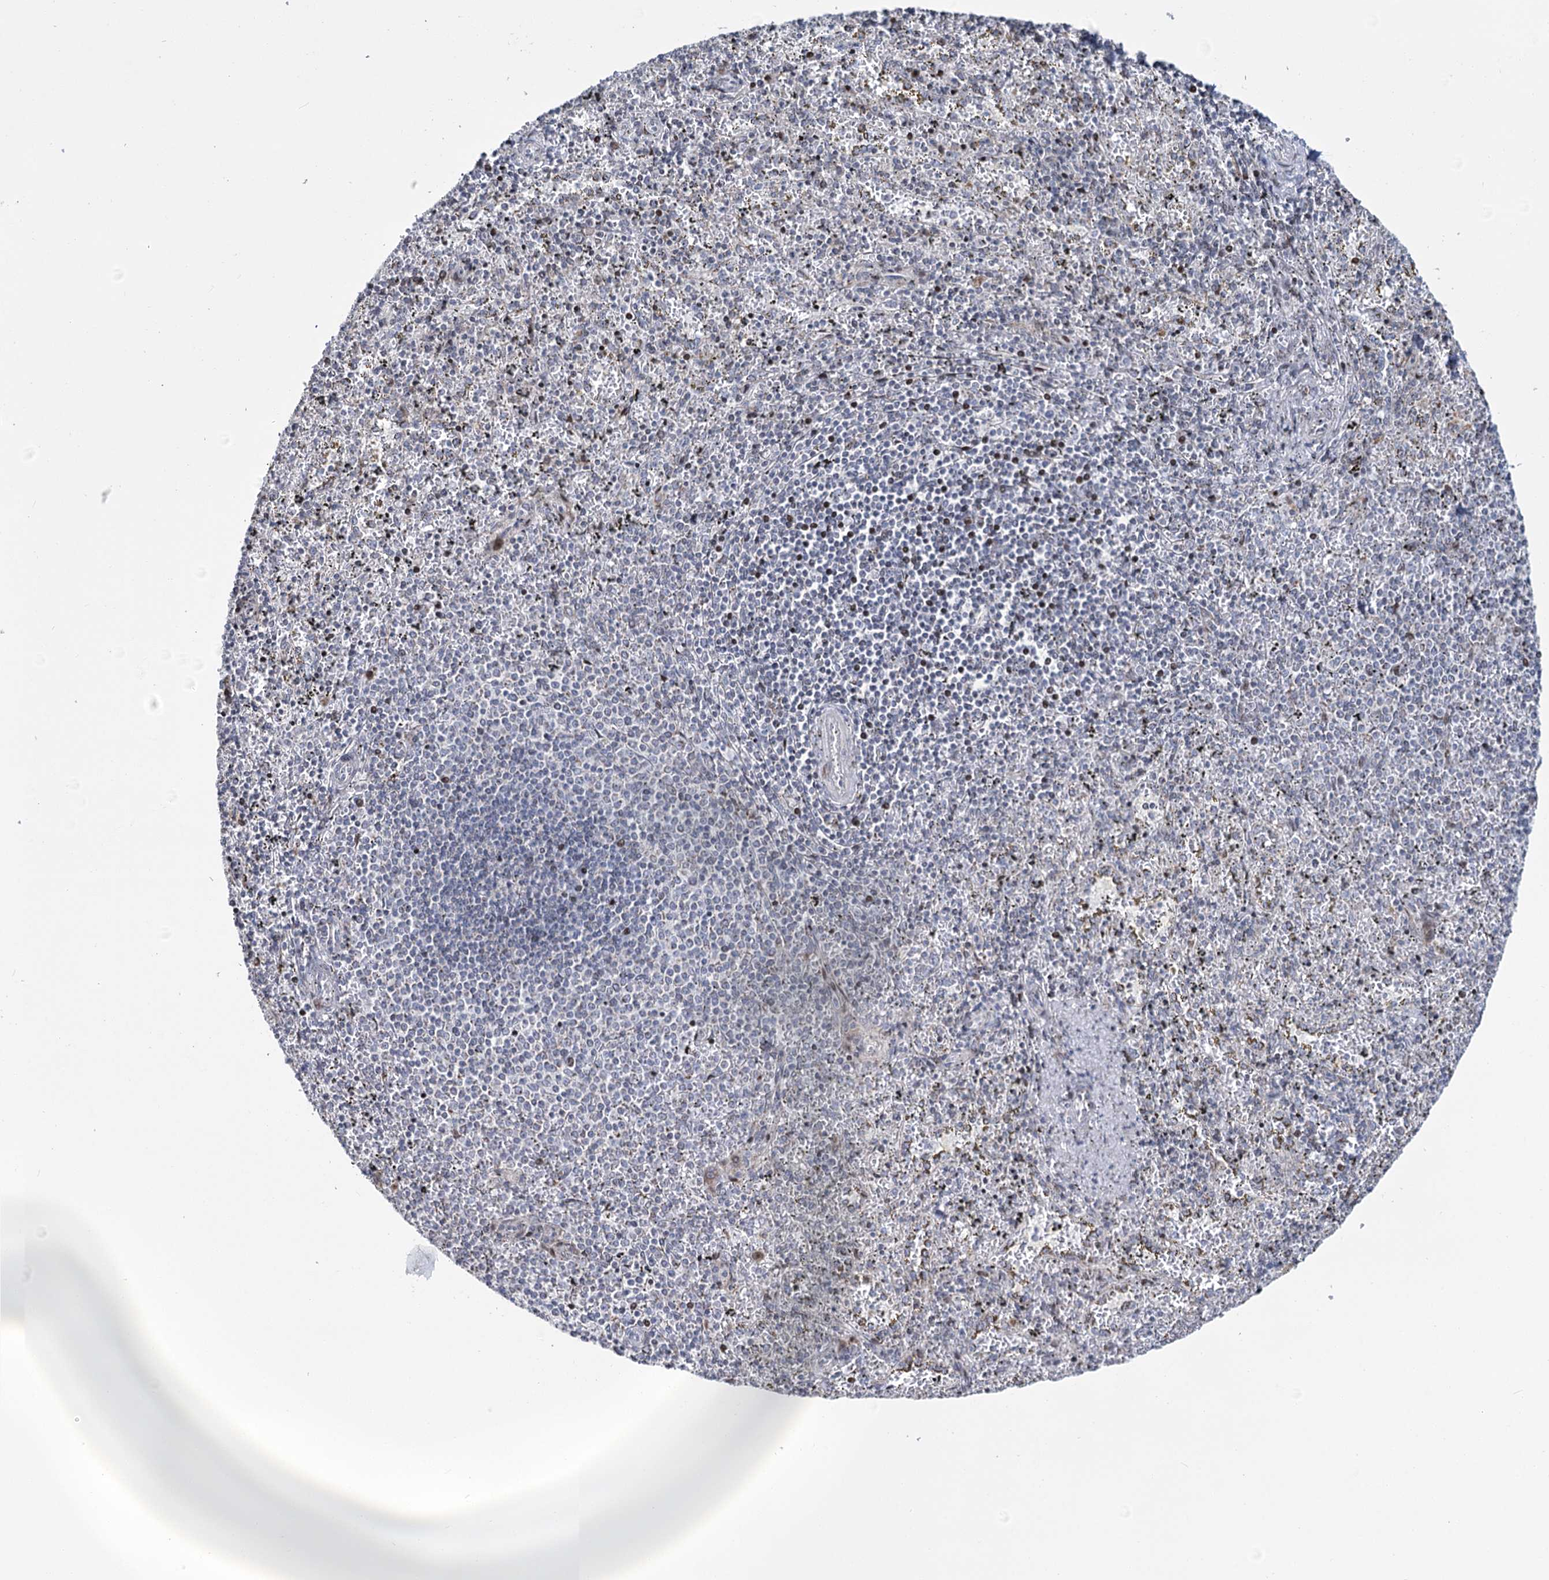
{"staining": {"intensity": "moderate", "quantity": "<25%", "location": "nuclear"}, "tissue": "spleen", "cell_type": "Cells in red pulp", "image_type": "normal", "snomed": [{"axis": "morphology", "description": "Normal tissue, NOS"}, {"axis": "topography", "description": "Spleen"}], "caption": "Brown immunohistochemical staining in unremarkable human spleen demonstrates moderate nuclear positivity in about <25% of cells in red pulp.", "gene": "PTGR1", "patient": {"sex": "male", "age": 11}}